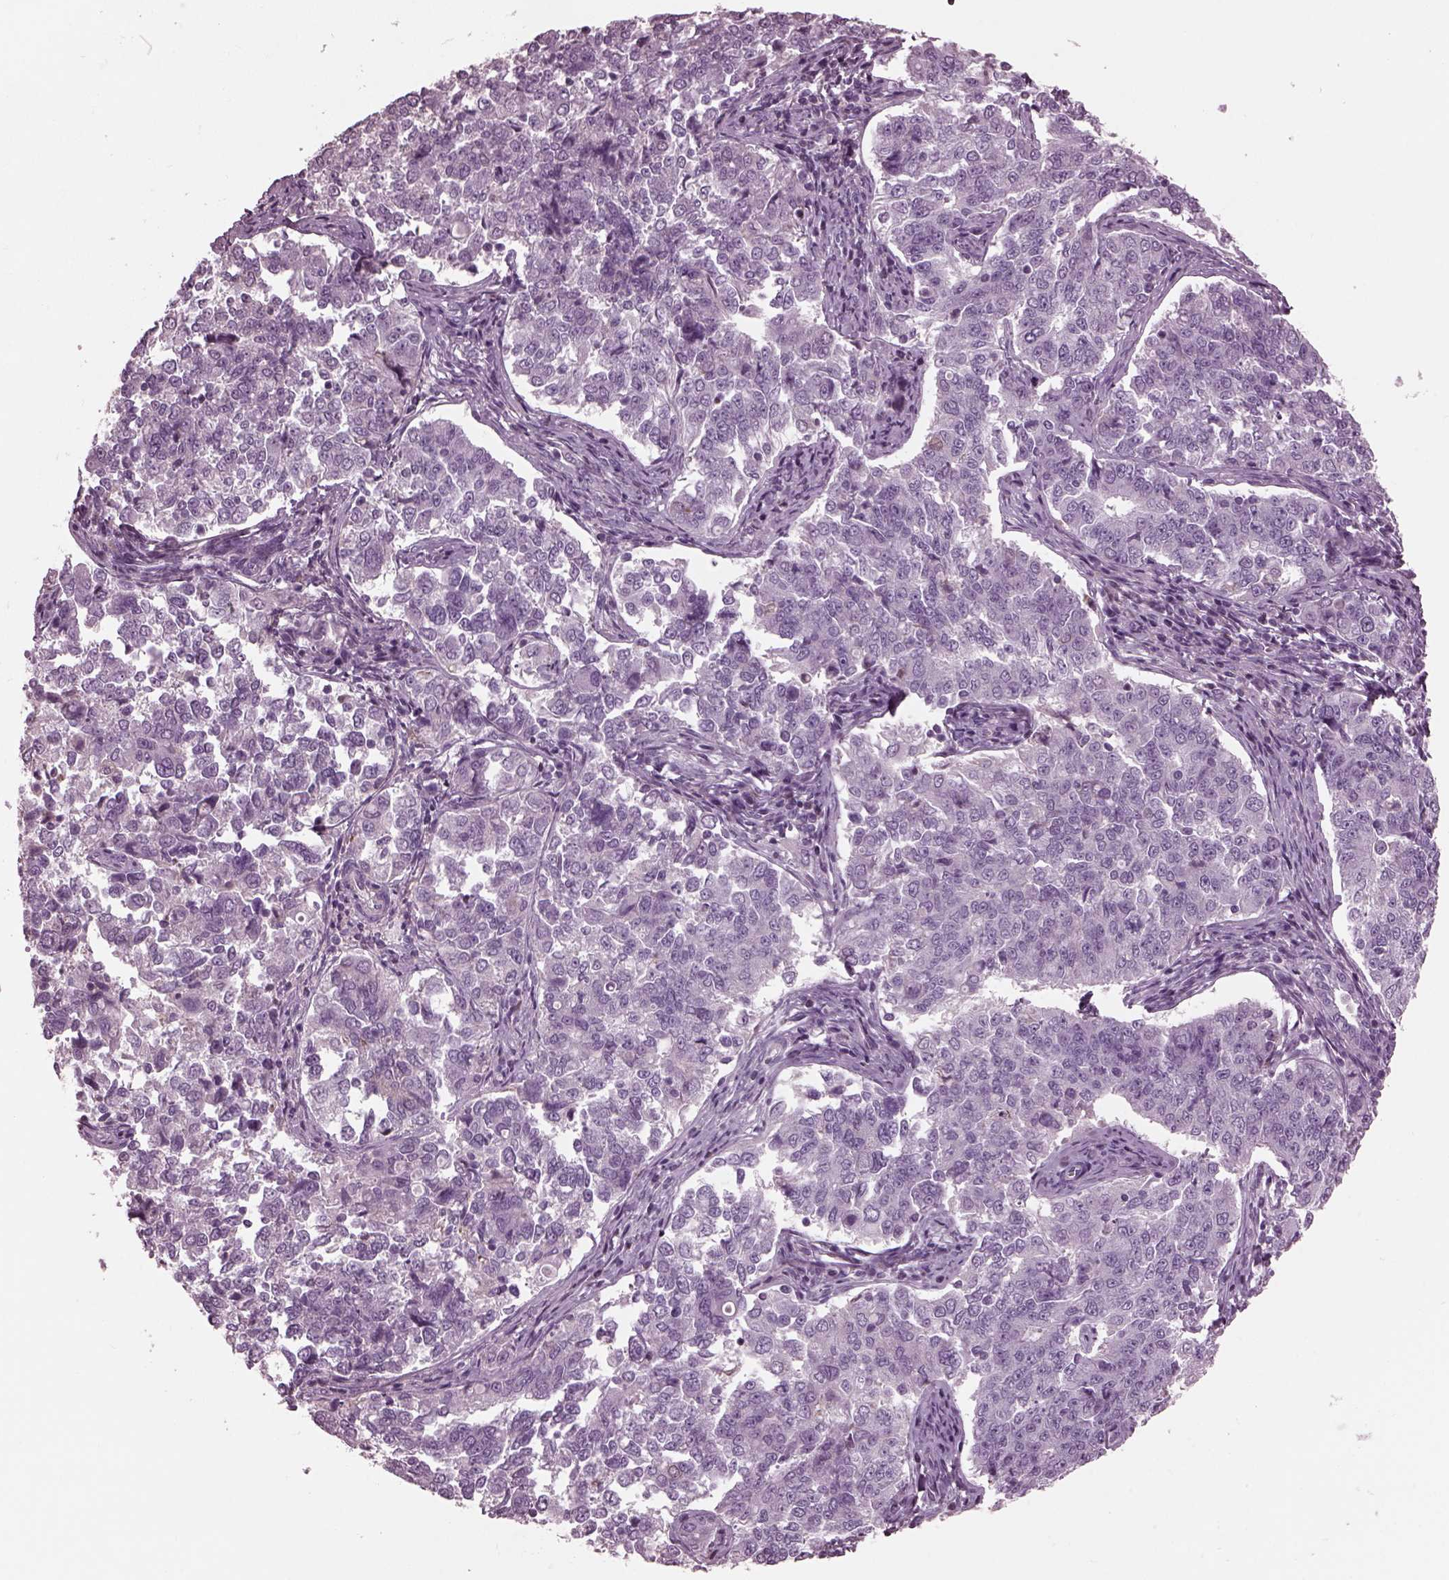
{"staining": {"intensity": "negative", "quantity": "none", "location": "none"}, "tissue": "endometrial cancer", "cell_type": "Tumor cells", "image_type": "cancer", "snomed": [{"axis": "morphology", "description": "Adenocarcinoma, NOS"}, {"axis": "topography", "description": "Endometrium"}], "caption": "IHC of endometrial cancer displays no staining in tumor cells.", "gene": "GDF11", "patient": {"sex": "female", "age": 43}}